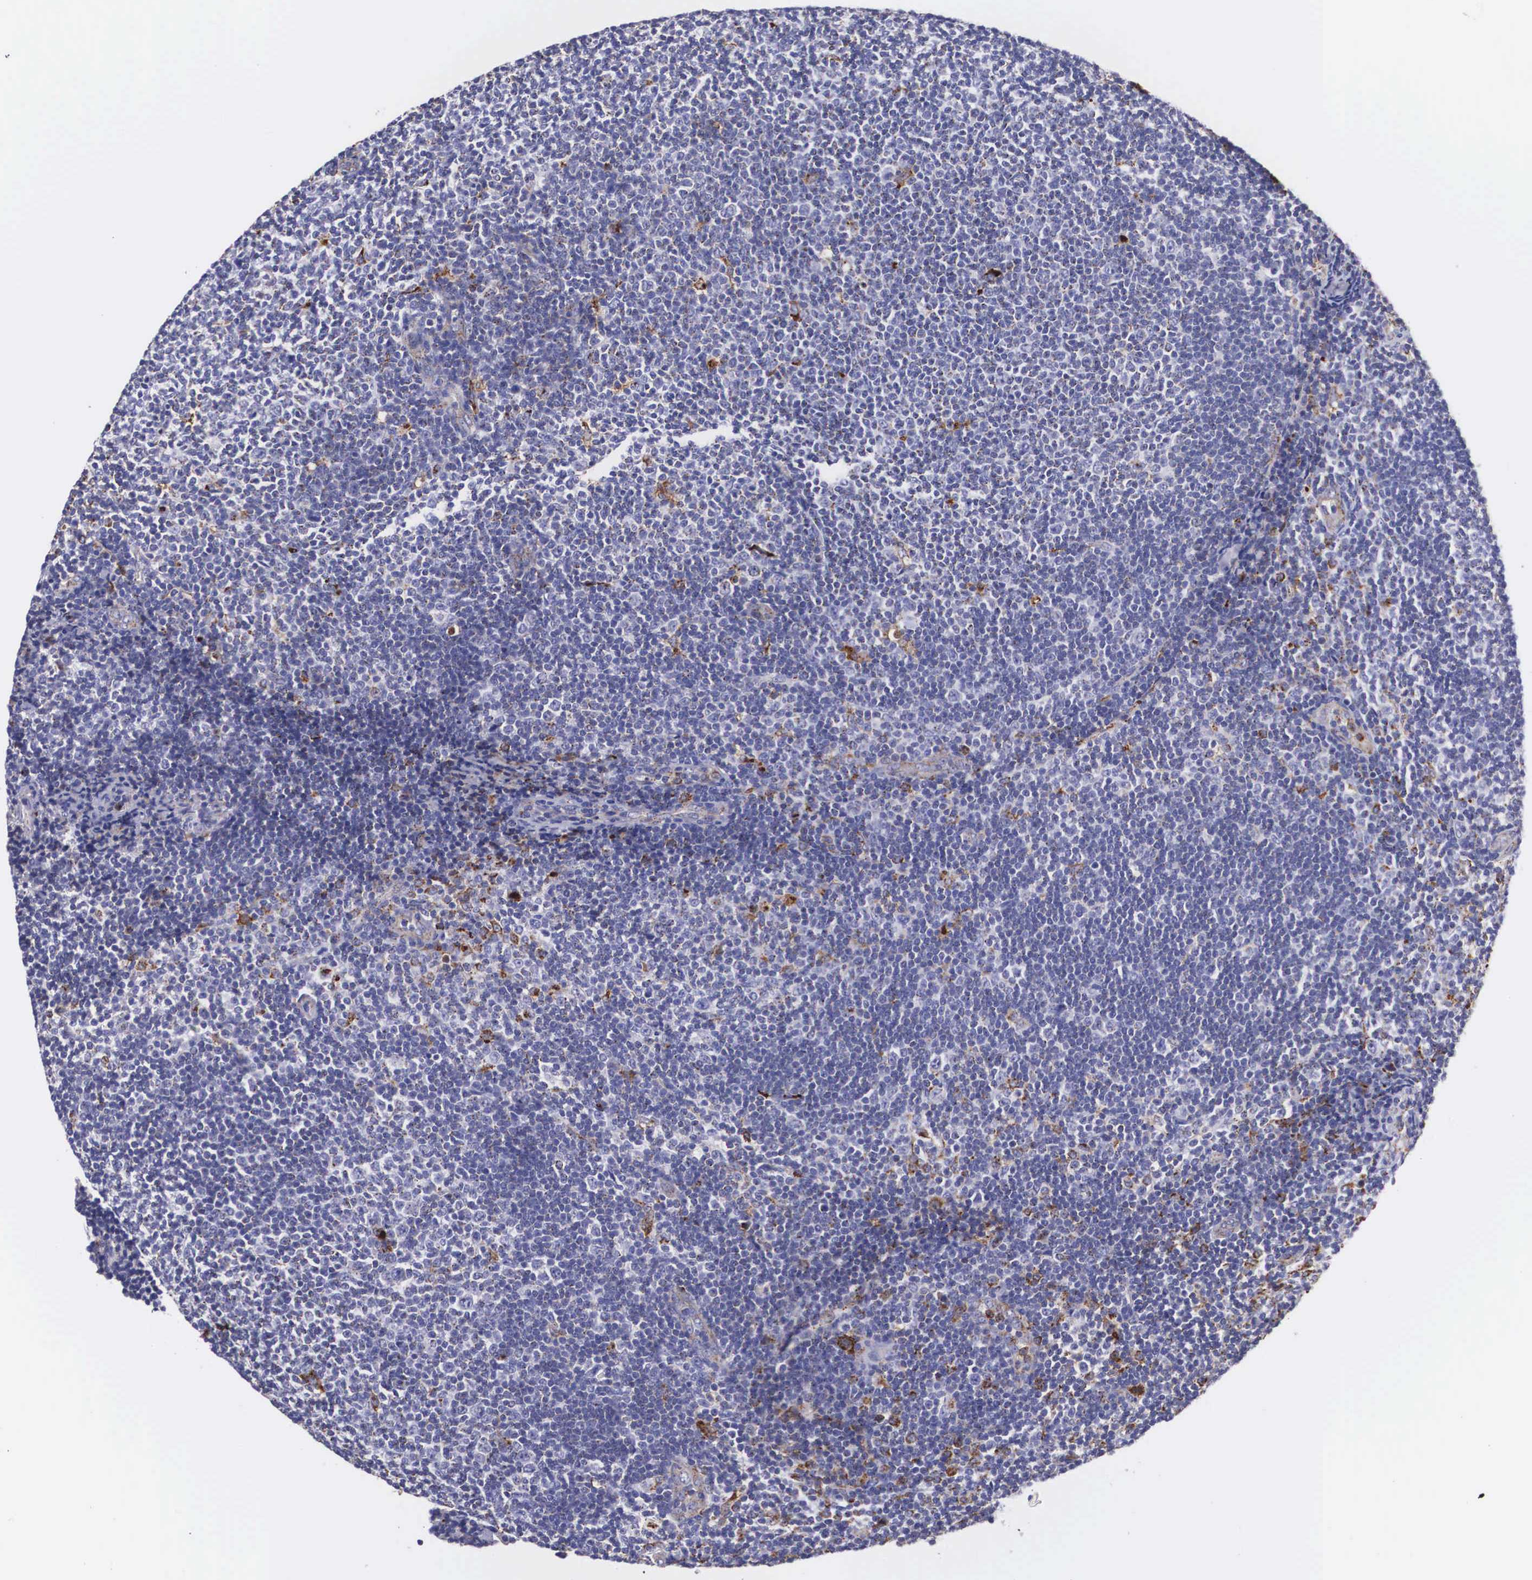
{"staining": {"intensity": "negative", "quantity": "none", "location": "none"}, "tissue": "lymphoma", "cell_type": "Tumor cells", "image_type": "cancer", "snomed": [{"axis": "morphology", "description": "Malignant lymphoma, non-Hodgkin's type, Low grade"}, {"axis": "topography", "description": "Lymph node"}], "caption": "A high-resolution histopathology image shows IHC staining of lymphoma, which displays no significant expression in tumor cells.", "gene": "NAGA", "patient": {"sex": "male", "age": 49}}